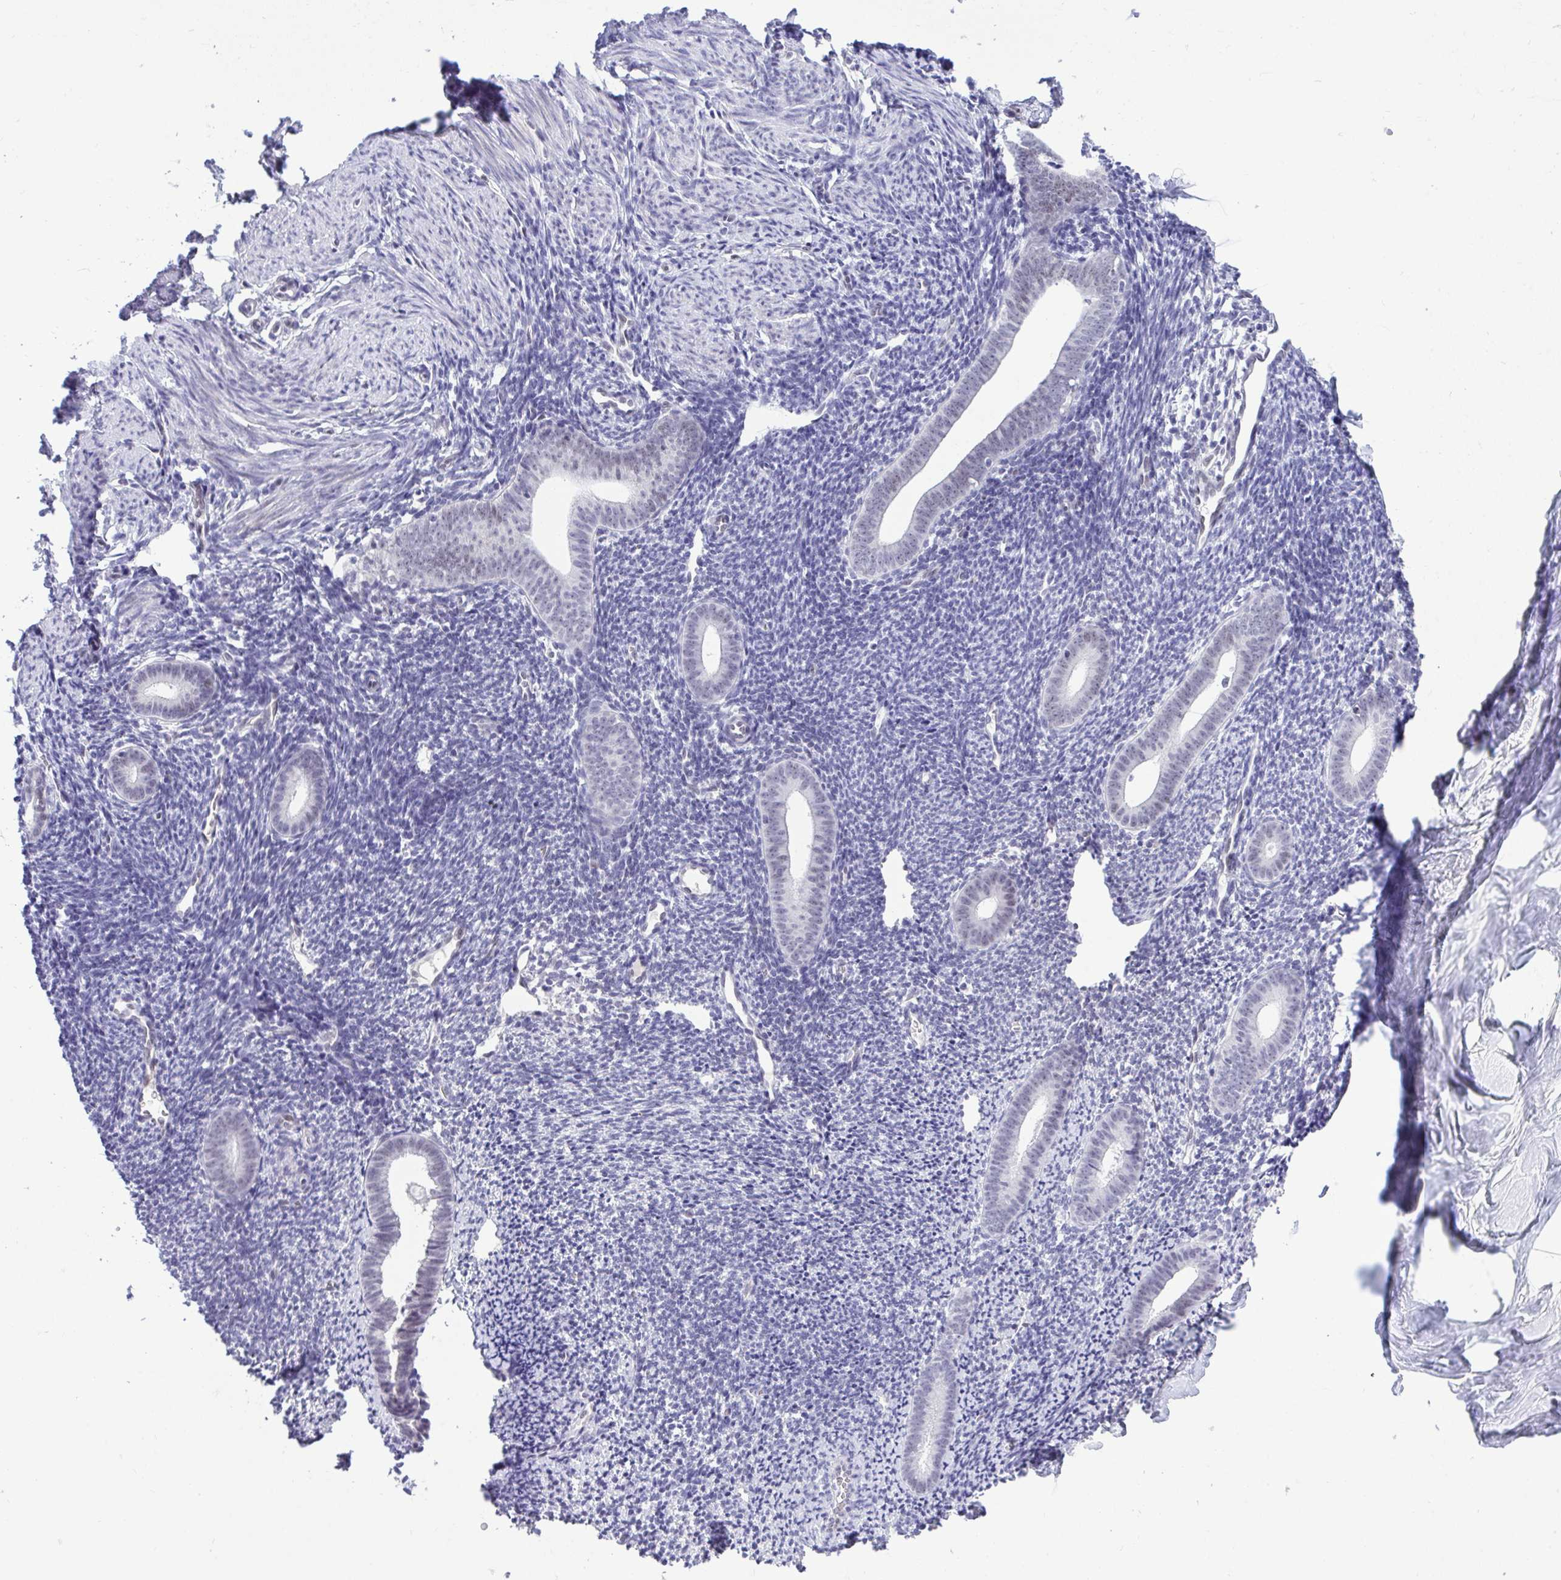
{"staining": {"intensity": "negative", "quantity": "none", "location": "none"}, "tissue": "endometrium", "cell_type": "Cells in endometrial stroma", "image_type": "normal", "snomed": [{"axis": "morphology", "description": "Normal tissue, NOS"}, {"axis": "topography", "description": "Endometrium"}], "caption": "This is a histopathology image of immunohistochemistry staining of unremarkable endometrium, which shows no positivity in cells in endometrial stroma.", "gene": "TEAD4", "patient": {"sex": "female", "age": 39}}